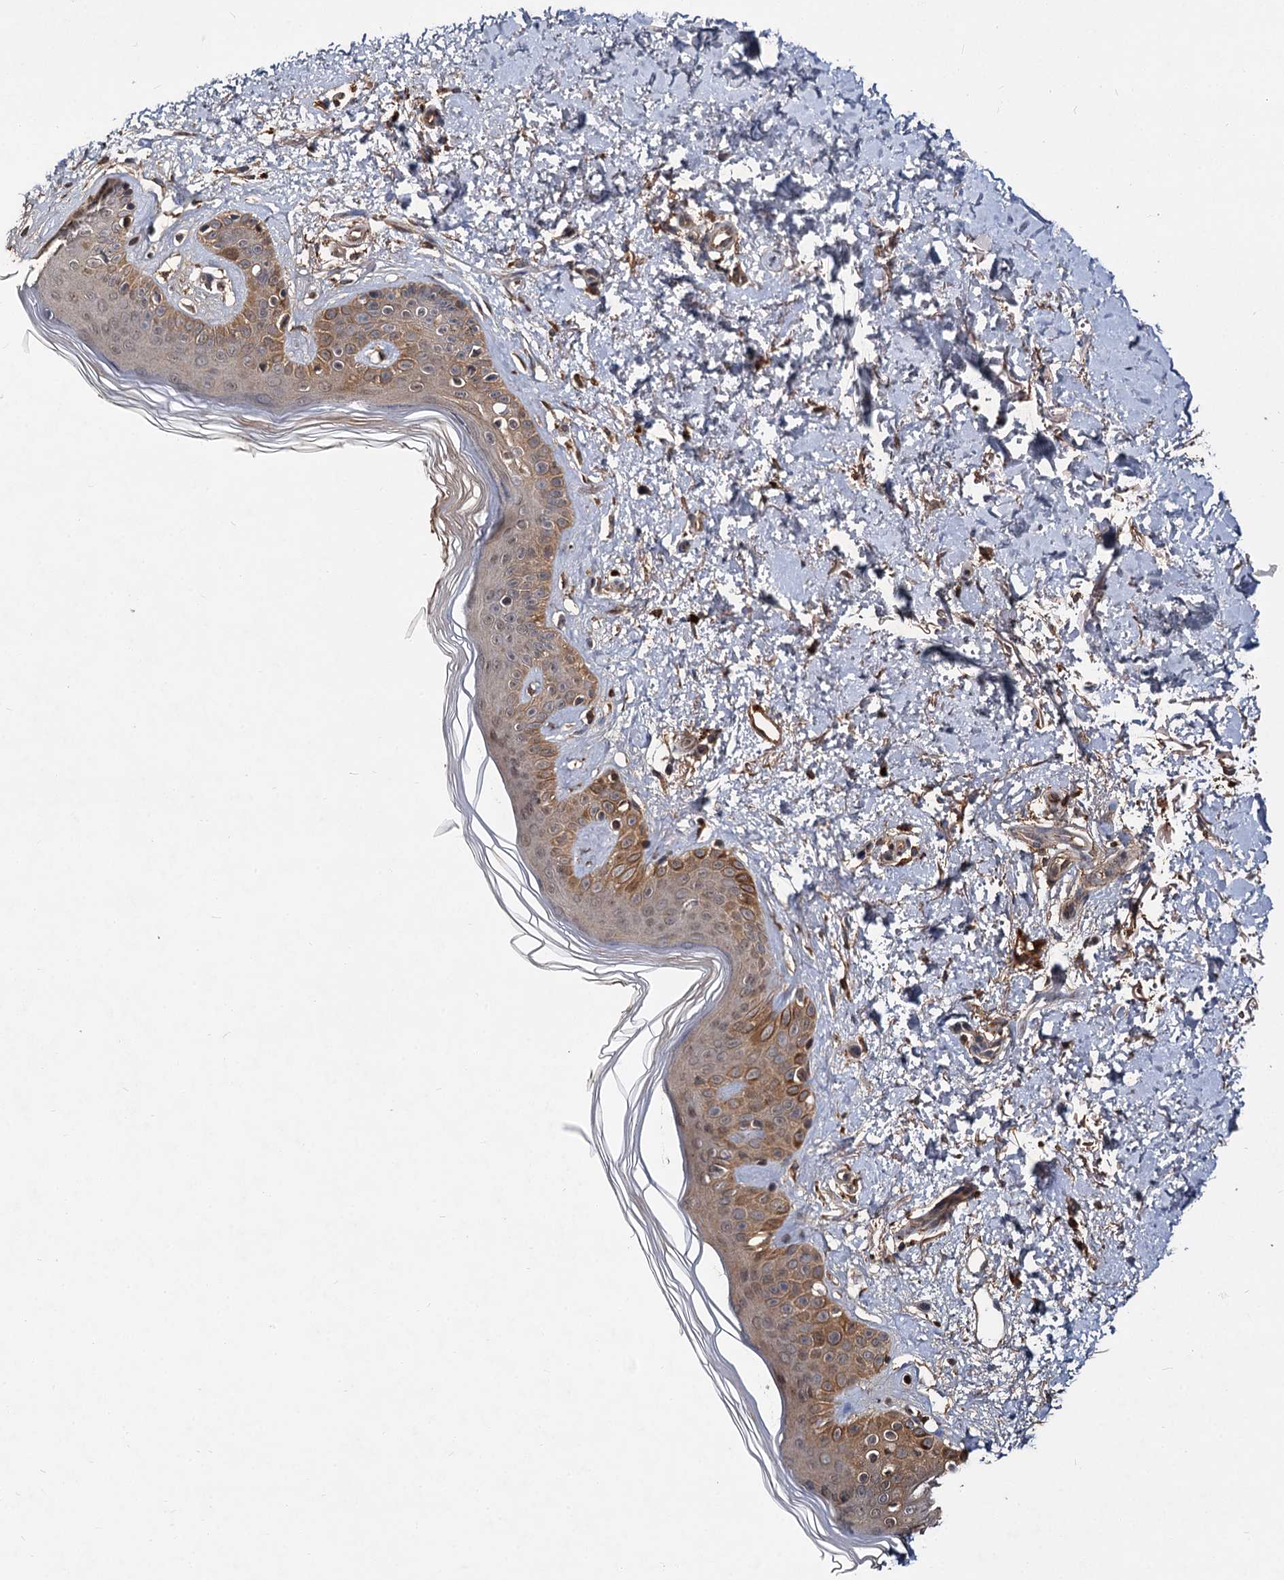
{"staining": {"intensity": "moderate", "quantity": ">75%", "location": "cytoplasmic/membranous"}, "tissue": "skin", "cell_type": "Fibroblasts", "image_type": "normal", "snomed": [{"axis": "morphology", "description": "Normal tissue, NOS"}, {"axis": "topography", "description": "Skin"}], "caption": "The image exhibits immunohistochemical staining of benign skin. There is moderate cytoplasmic/membranous expression is identified in about >75% of fibroblasts. The staining was performed using DAB (3,3'-diaminobenzidine), with brown indicating positive protein expression. Nuclei are stained blue with hematoxylin.", "gene": "MBD6", "patient": {"sex": "female", "age": 64}}